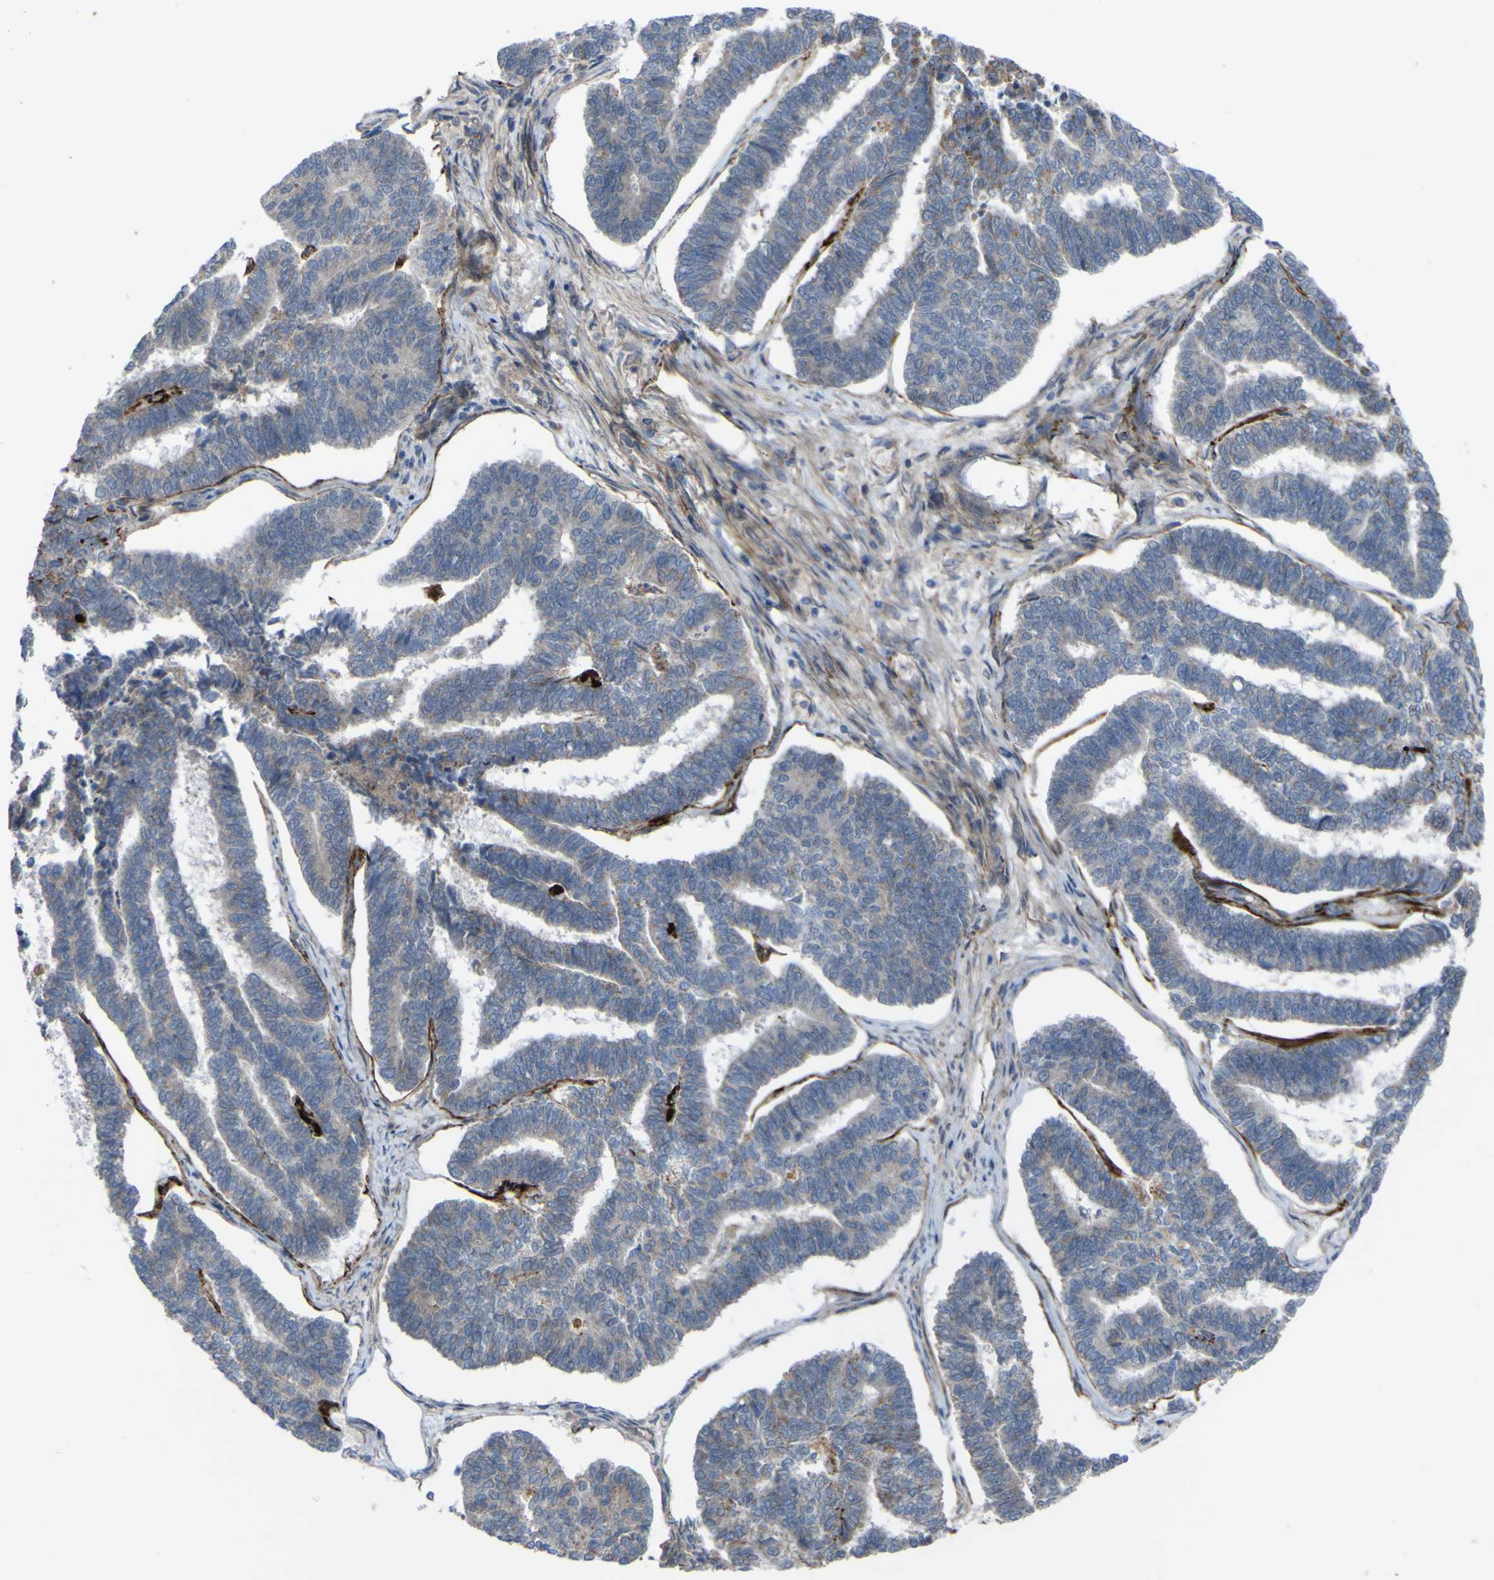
{"staining": {"intensity": "weak", "quantity": "<25%", "location": "cytoplasmic/membranous"}, "tissue": "endometrial cancer", "cell_type": "Tumor cells", "image_type": "cancer", "snomed": [{"axis": "morphology", "description": "Adenocarcinoma, NOS"}, {"axis": "topography", "description": "Endometrium"}], "caption": "This is an IHC image of adenocarcinoma (endometrial). There is no expression in tumor cells.", "gene": "GPLD1", "patient": {"sex": "female", "age": 70}}